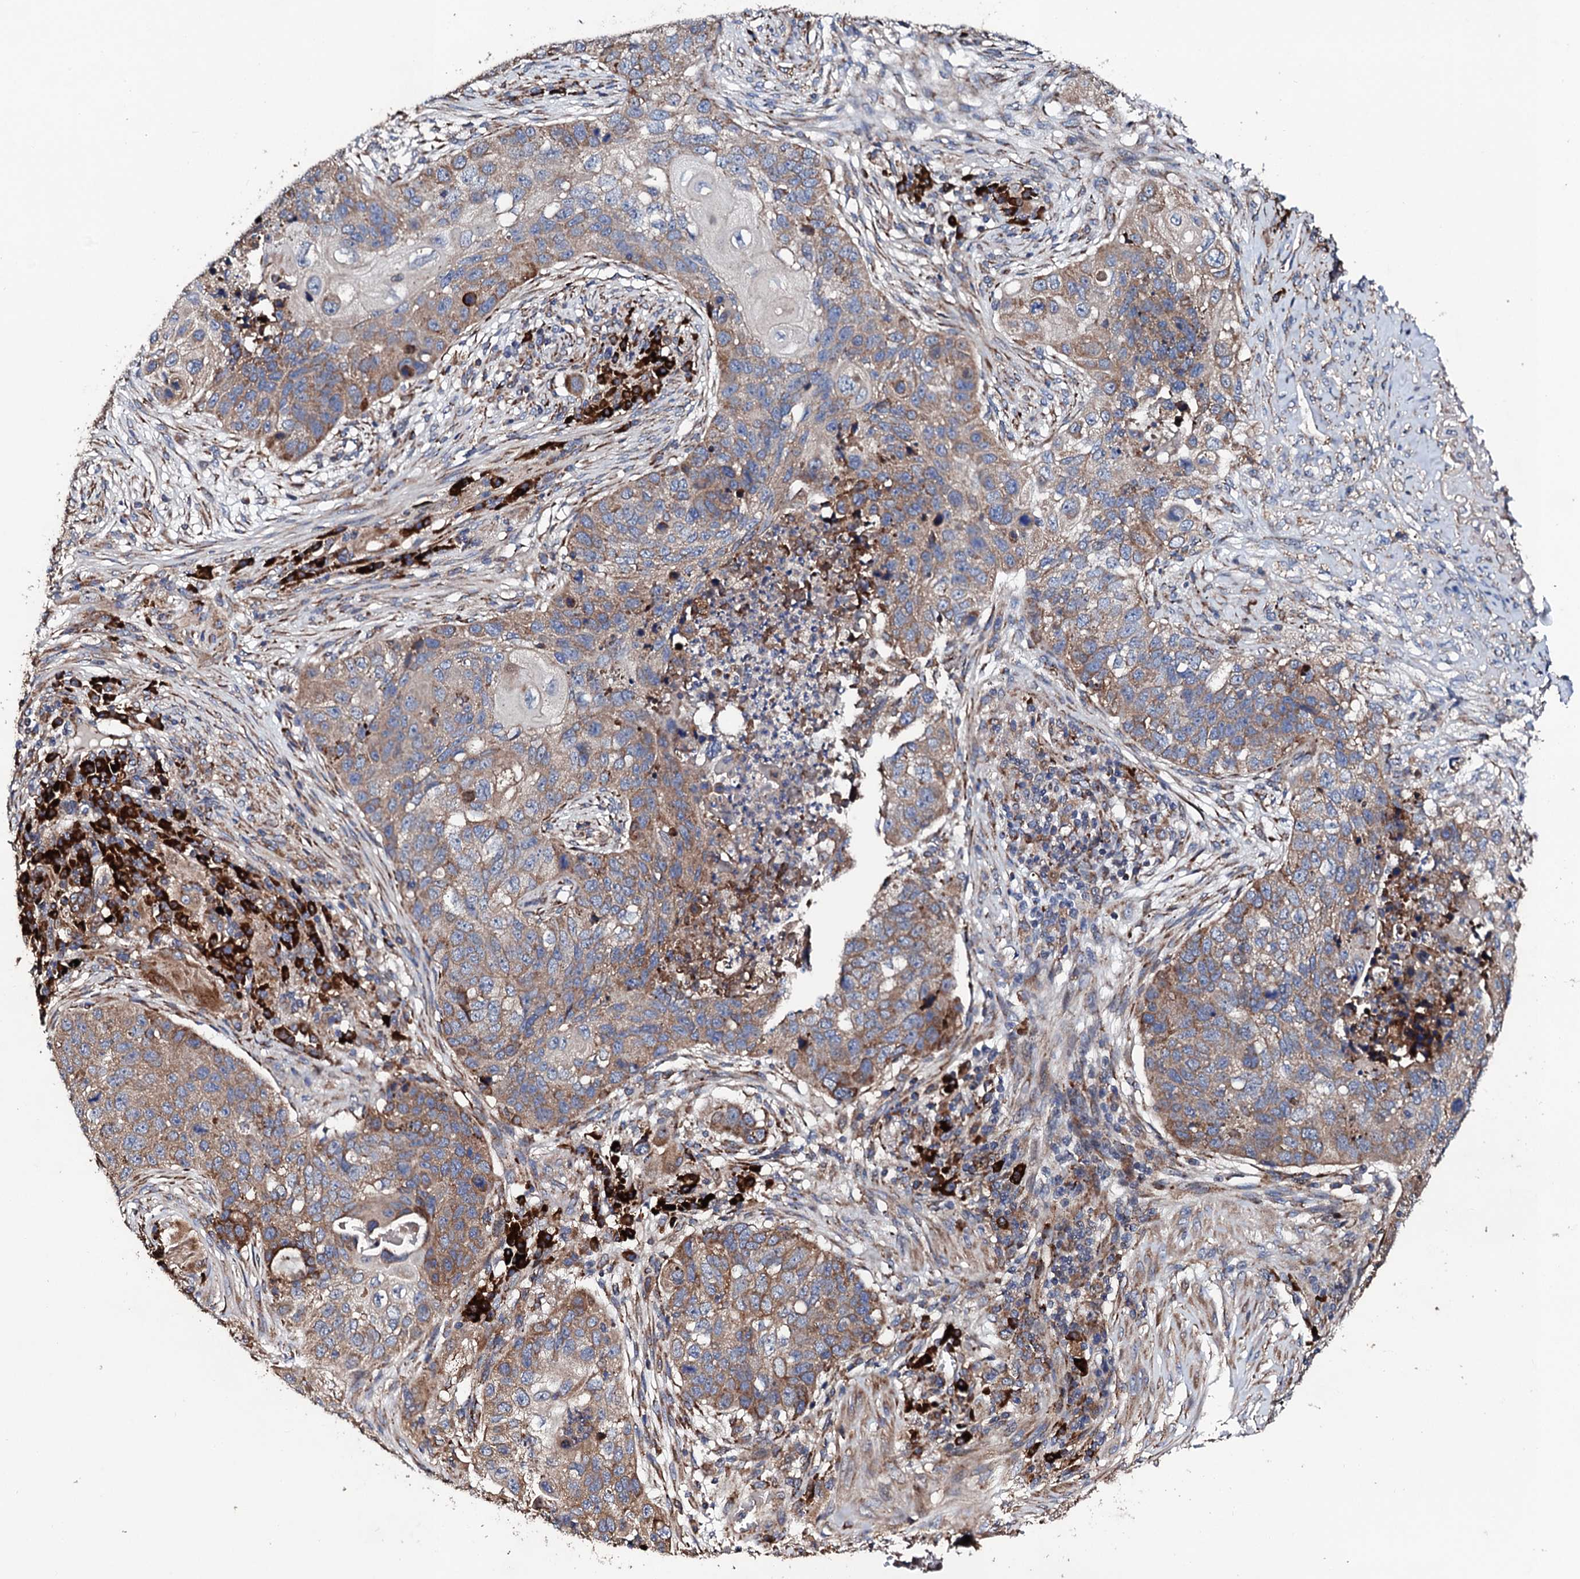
{"staining": {"intensity": "moderate", "quantity": ">75%", "location": "cytoplasmic/membranous"}, "tissue": "lung cancer", "cell_type": "Tumor cells", "image_type": "cancer", "snomed": [{"axis": "morphology", "description": "Squamous cell carcinoma, NOS"}, {"axis": "topography", "description": "Lung"}], "caption": "Protein analysis of lung cancer (squamous cell carcinoma) tissue displays moderate cytoplasmic/membranous positivity in approximately >75% of tumor cells.", "gene": "LIPT2", "patient": {"sex": "female", "age": 63}}